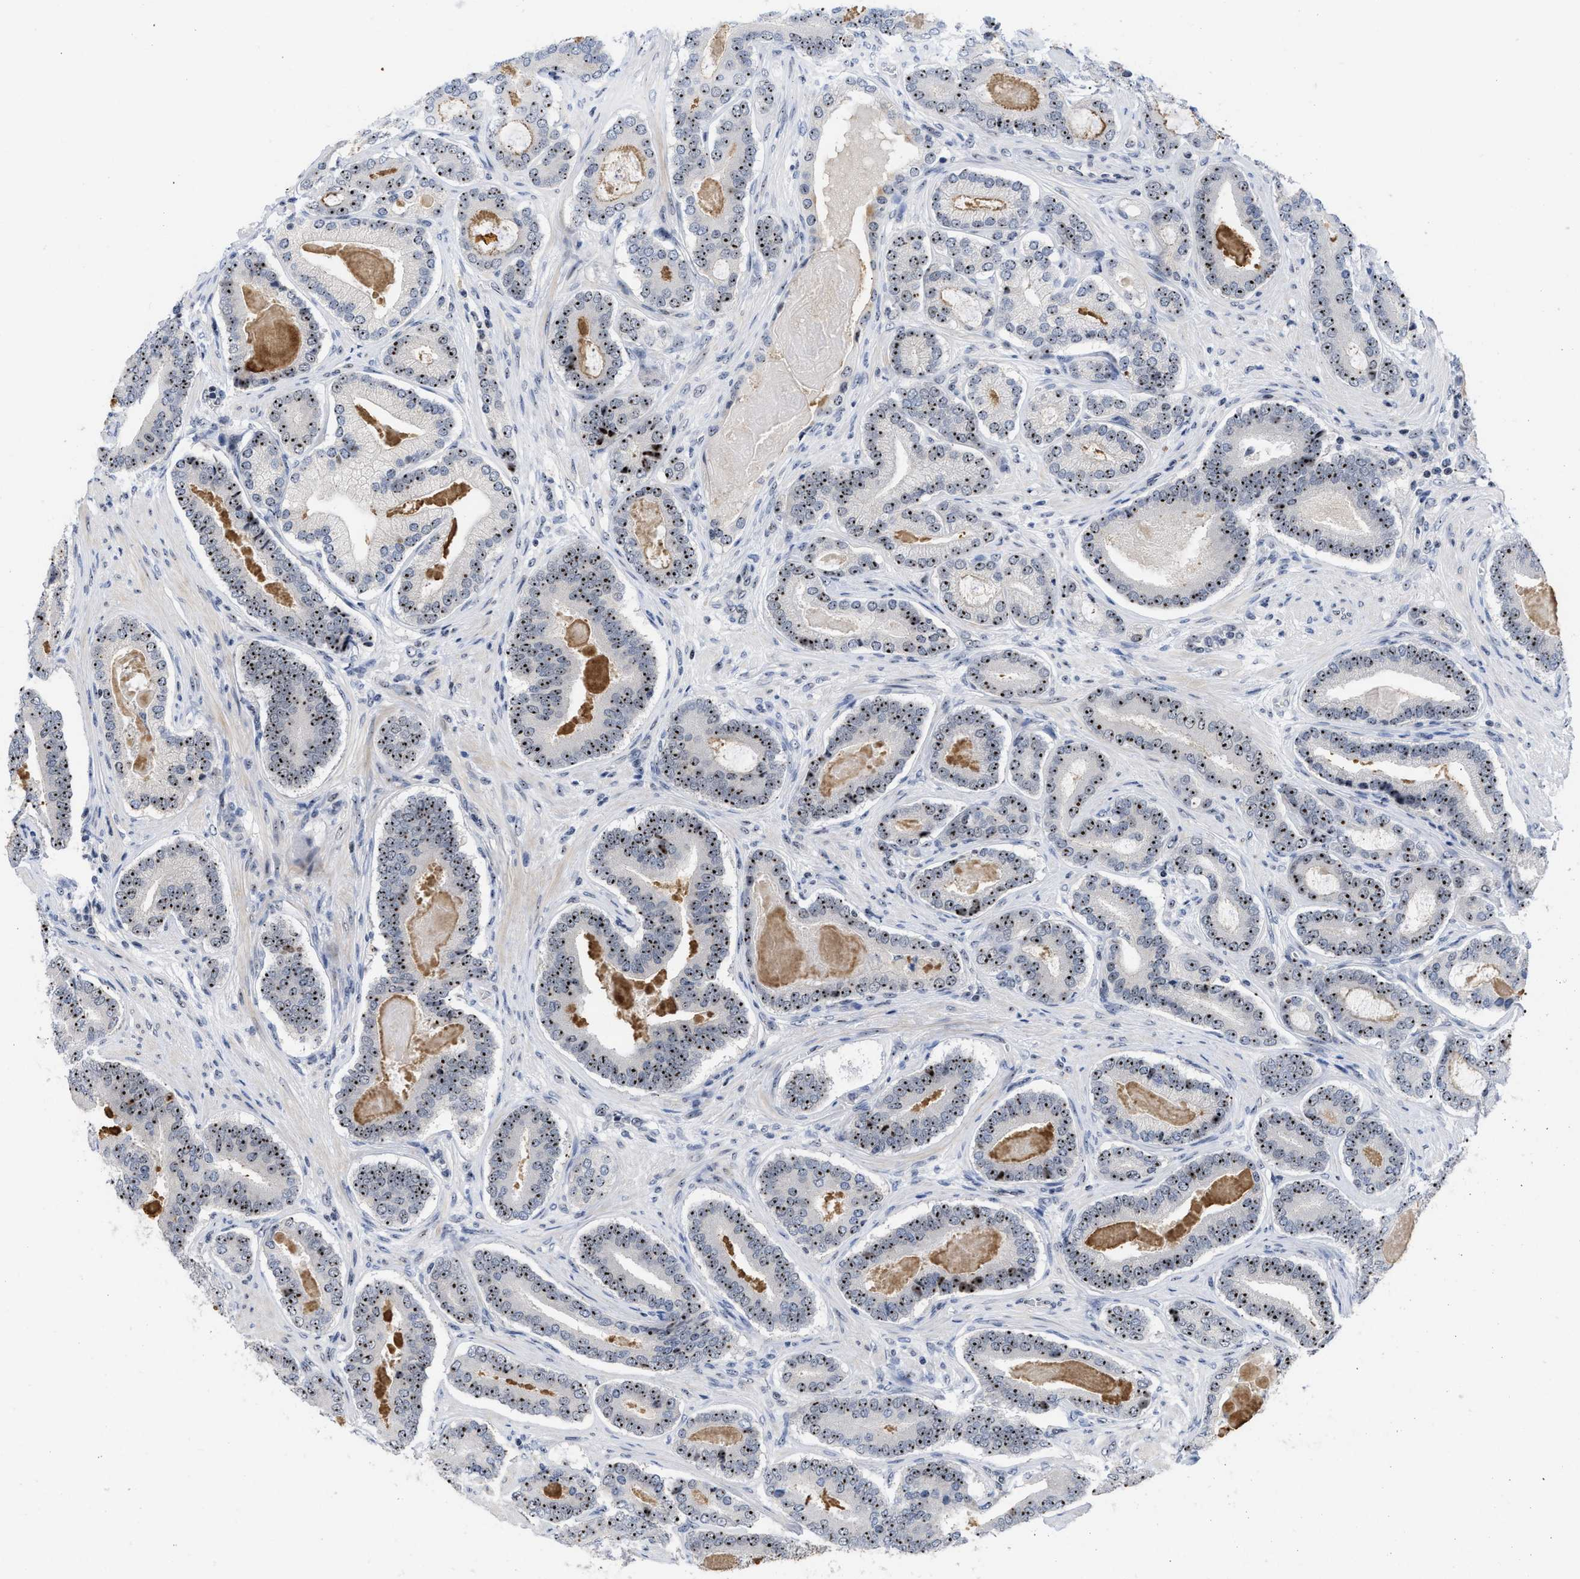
{"staining": {"intensity": "moderate", "quantity": ">75%", "location": "nuclear"}, "tissue": "prostate cancer", "cell_type": "Tumor cells", "image_type": "cancer", "snomed": [{"axis": "morphology", "description": "Adenocarcinoma, High grade"}, {"axis": "topography", "description": "Prostate"}], "caption": "Prostate cancer (adenocarcinoma (high-grade)) stained with DAB (3,3'-diaminobenzidine) immunohistochemistry (IHC) shows medium levels of moderate nuclear staining in about >75% of tumor cells. Immunohistochemistry stains the protein in brown and the nuclei are stained blue.", "gene": "NOP58", "patient": {"sex": "male", "age": 60}}